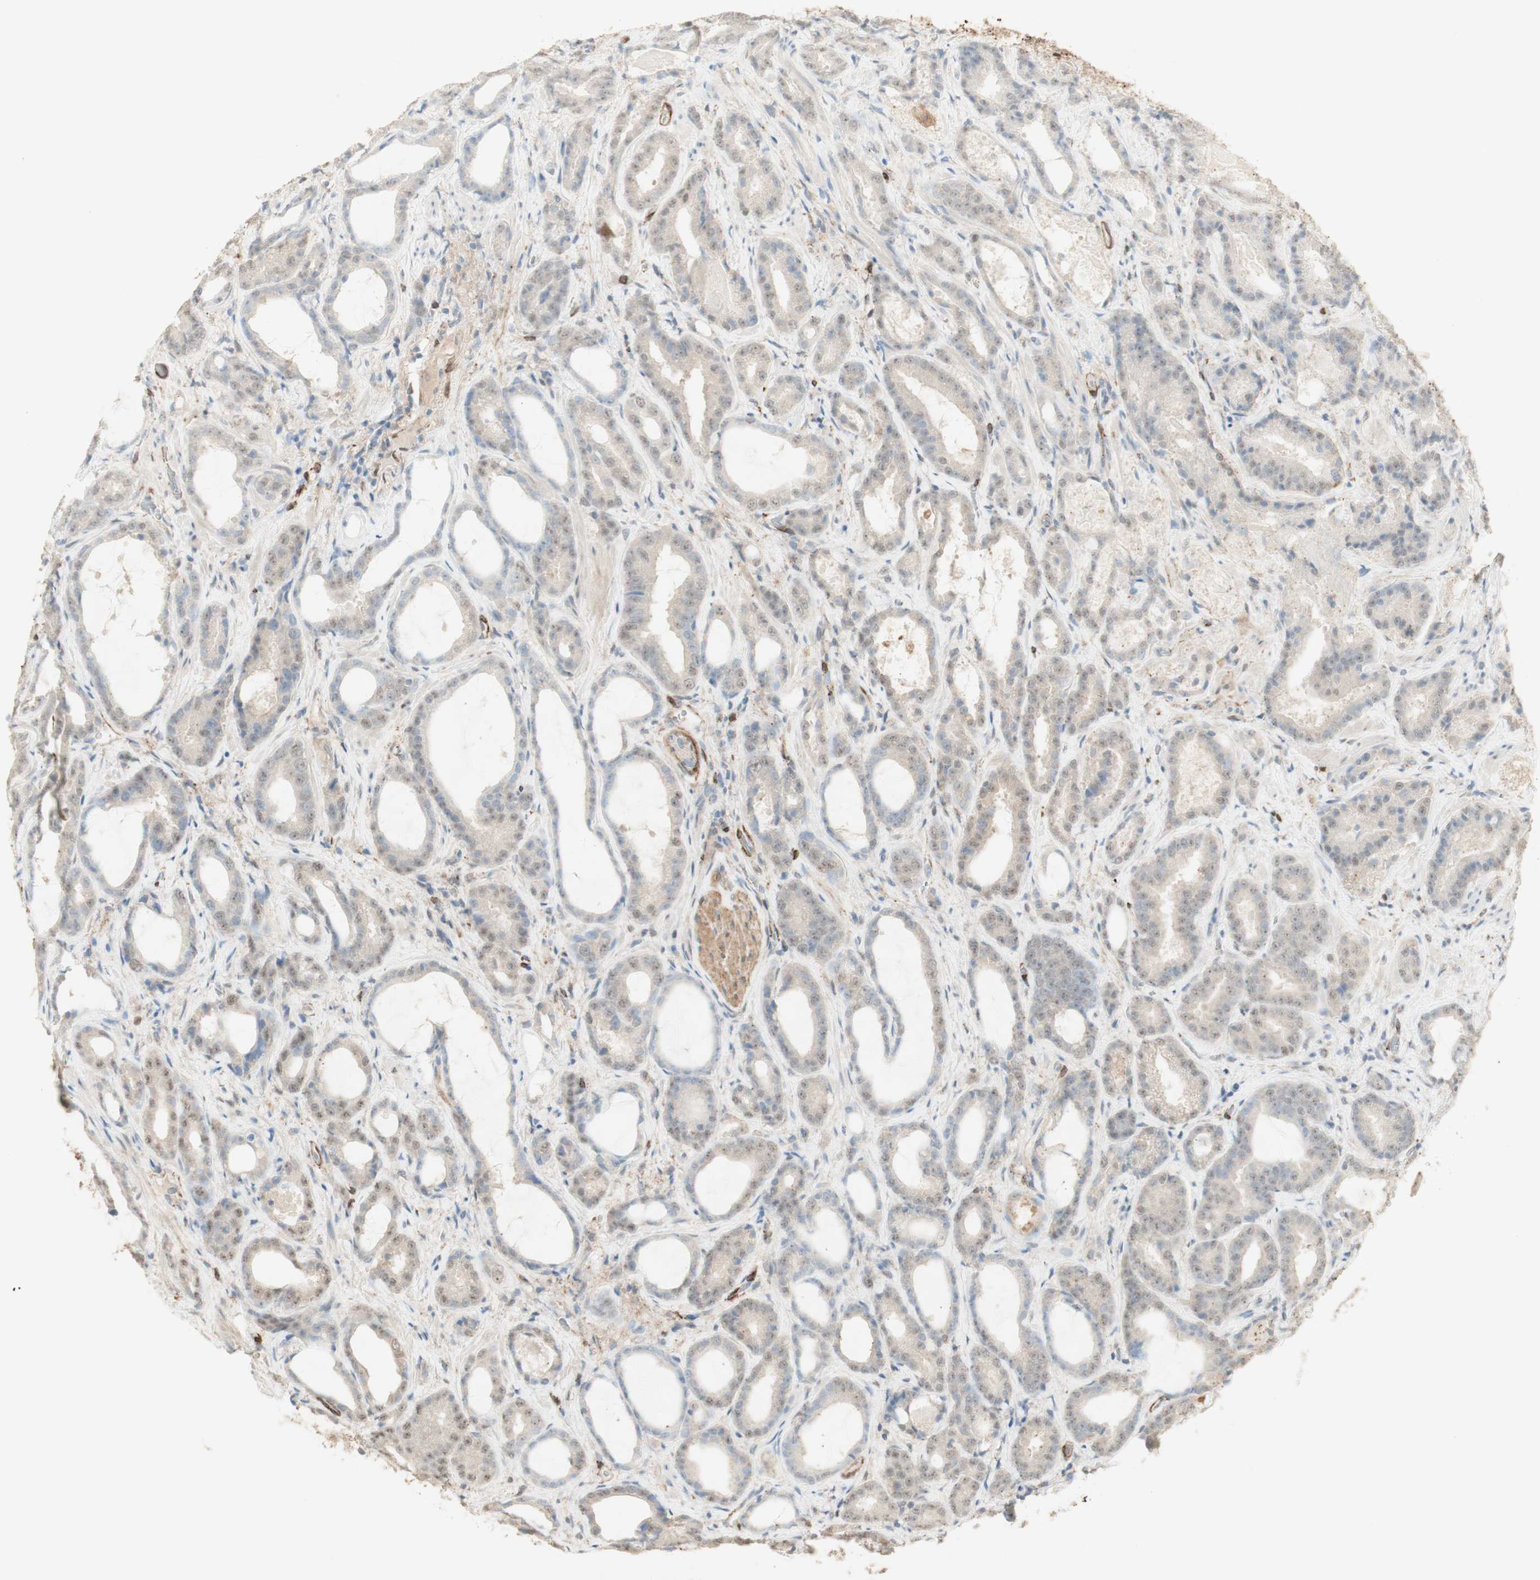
{"staining": {"intensity": "negative", "quantity": "none", "location": "none"}, "tissue": "prostate cancer", "cell_type": "Tumor cells", "image_type": "cancer", "snomed": [{"axis": "morphology", "description": "Adenocarcinoma, Low grade"}, {"axis": "topography", "description": "Prostate"}], "caption": "Tumor cells are negative for brown protein staining in prostate cancer (low-grade adenocarcinoma).", "gene": "MUC3A", "patient": {"sex": "male", "age": 60}}